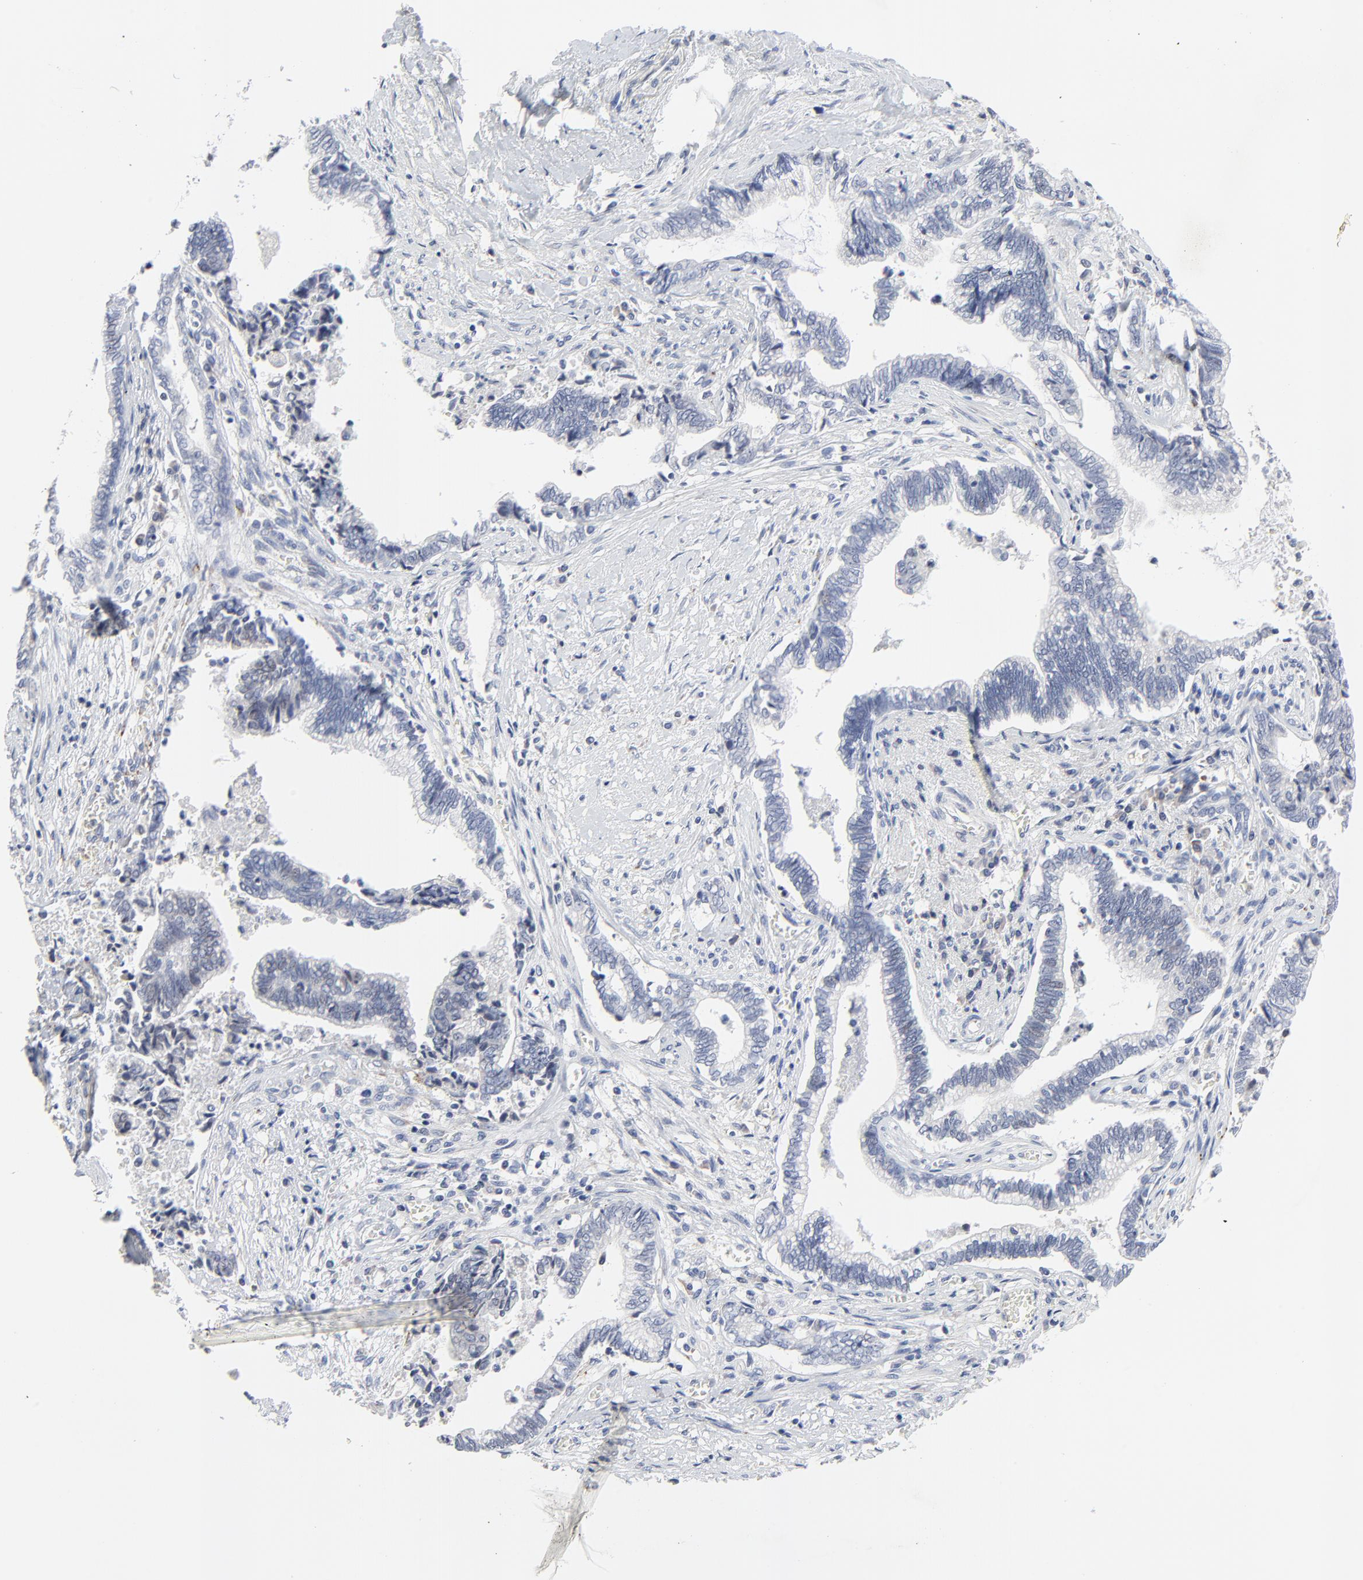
{"staining": {"intensity": "negative", "quantity": "none", "location": "none"}, "tissue": "liver cancer", "cell_type": "Tumor cells", "image_type": "cancer", "snomed": [{"axis": "morphology", "description": "Cholangiocarcinoma"}, {"axis": "topography", "description": "Liver"}], "caption": "High power microscopy histopathology image of an immunohistochemistry (IHC) histopathology image of liver cancer (cholangiocarcinoma), revealing no significant positivity in tumor cells.", "gene": "NLGN3", "patient": {"sex": "male", "age": 57}}